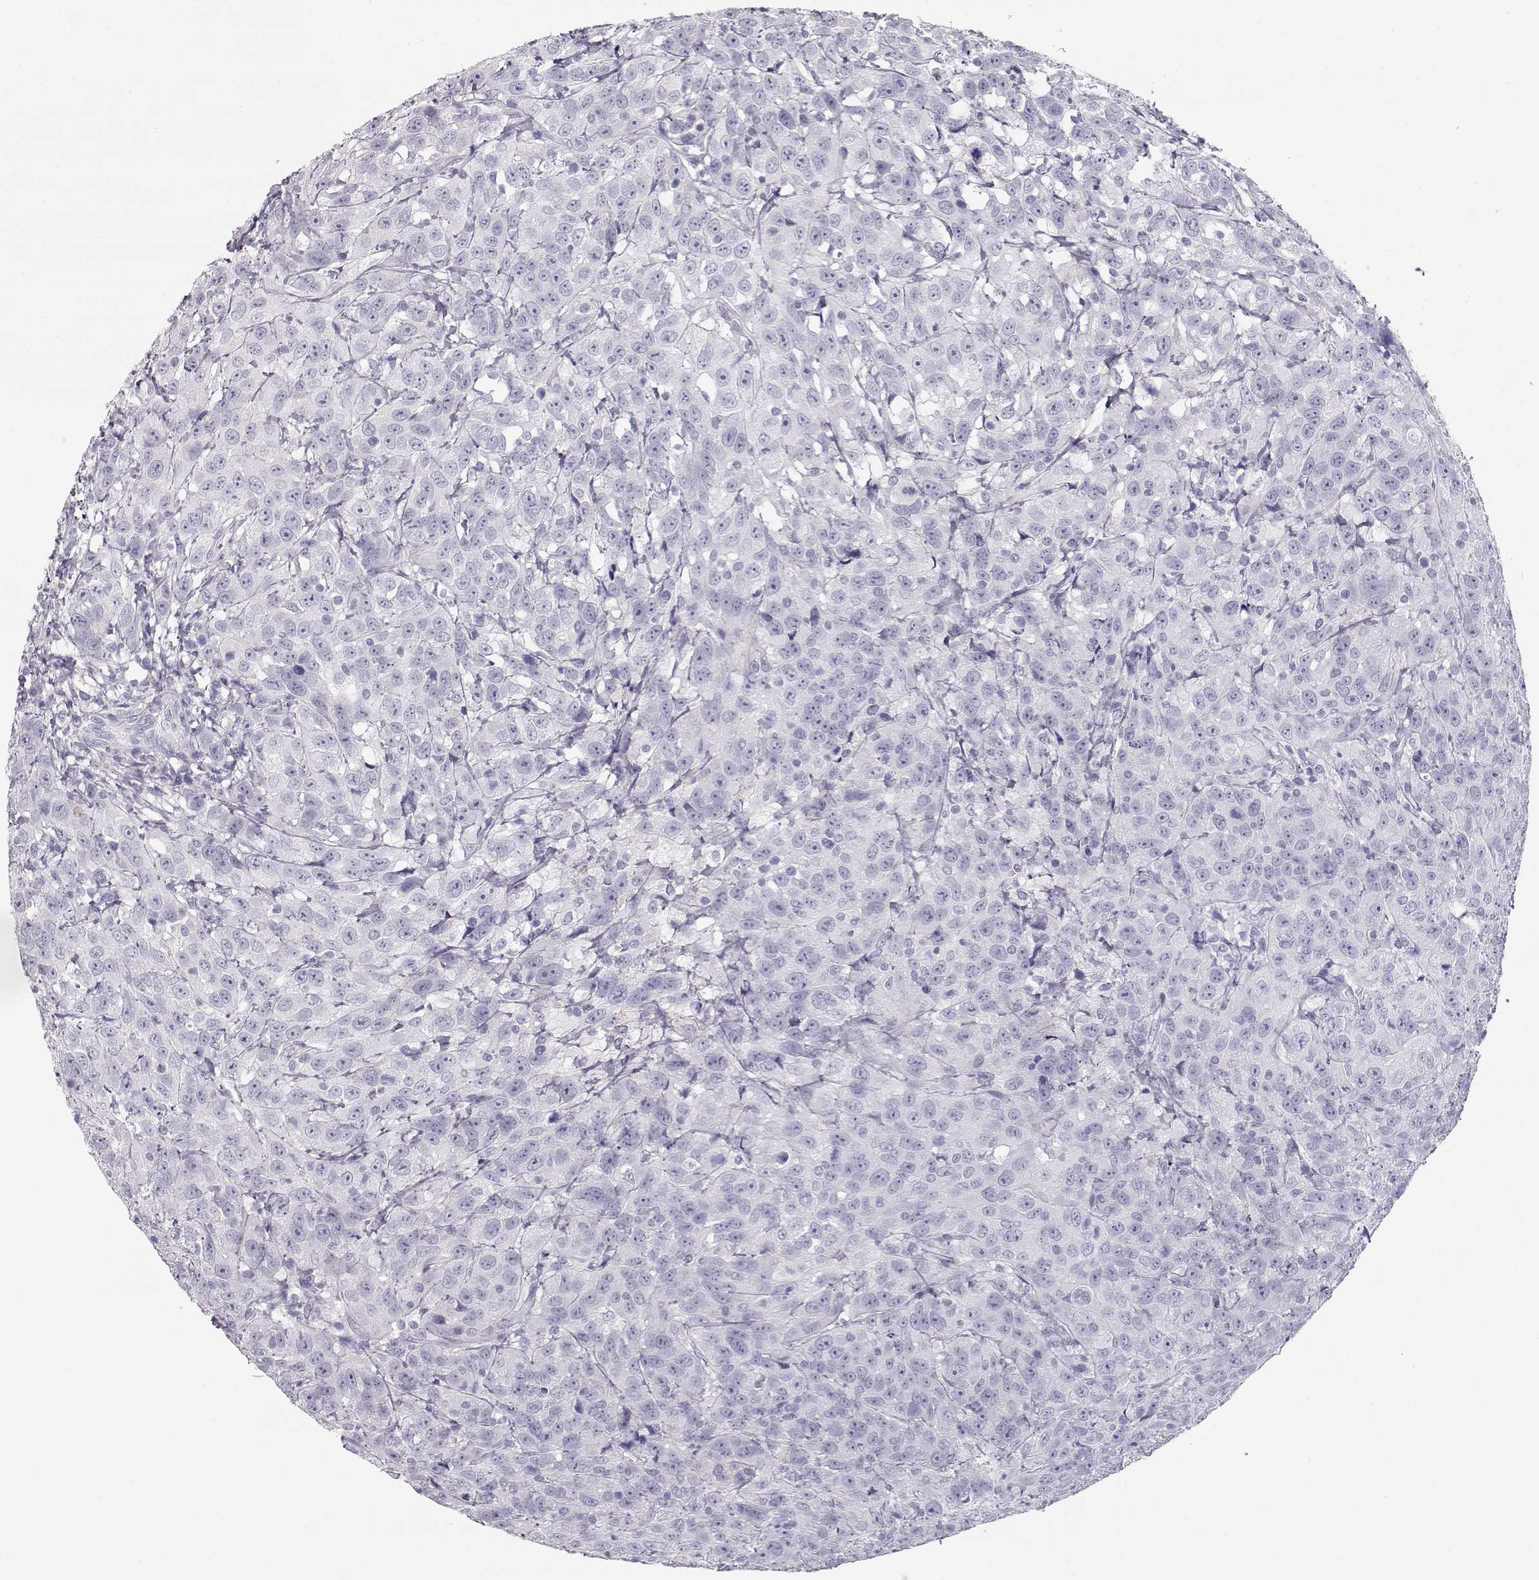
{"staining": {"intensity": "negative", "quantity": "none", "location": "none"}, "tissue": "urothelial cancer", "cell_type": "Tumor cells", "image_type": "cancer", "snomed": [{"axis": "morphology", "description": "Urothelial carcinoma, NOS"}, {"axis": "morphology", "description": "Urothelial carcinoma, High grade"}, {"axis": "topography", "description": "Urinary bladder"}], "caption": "There is no significant staining in tumor cells of urothelial cancer. (Stains: DAB immunohistochemistry with hematoxylin counter stain, Microscopy: brightfield microscopy at high magnification).", "gene": "SLCO6A1", "patient": {"sex": "female", "age": 73}}